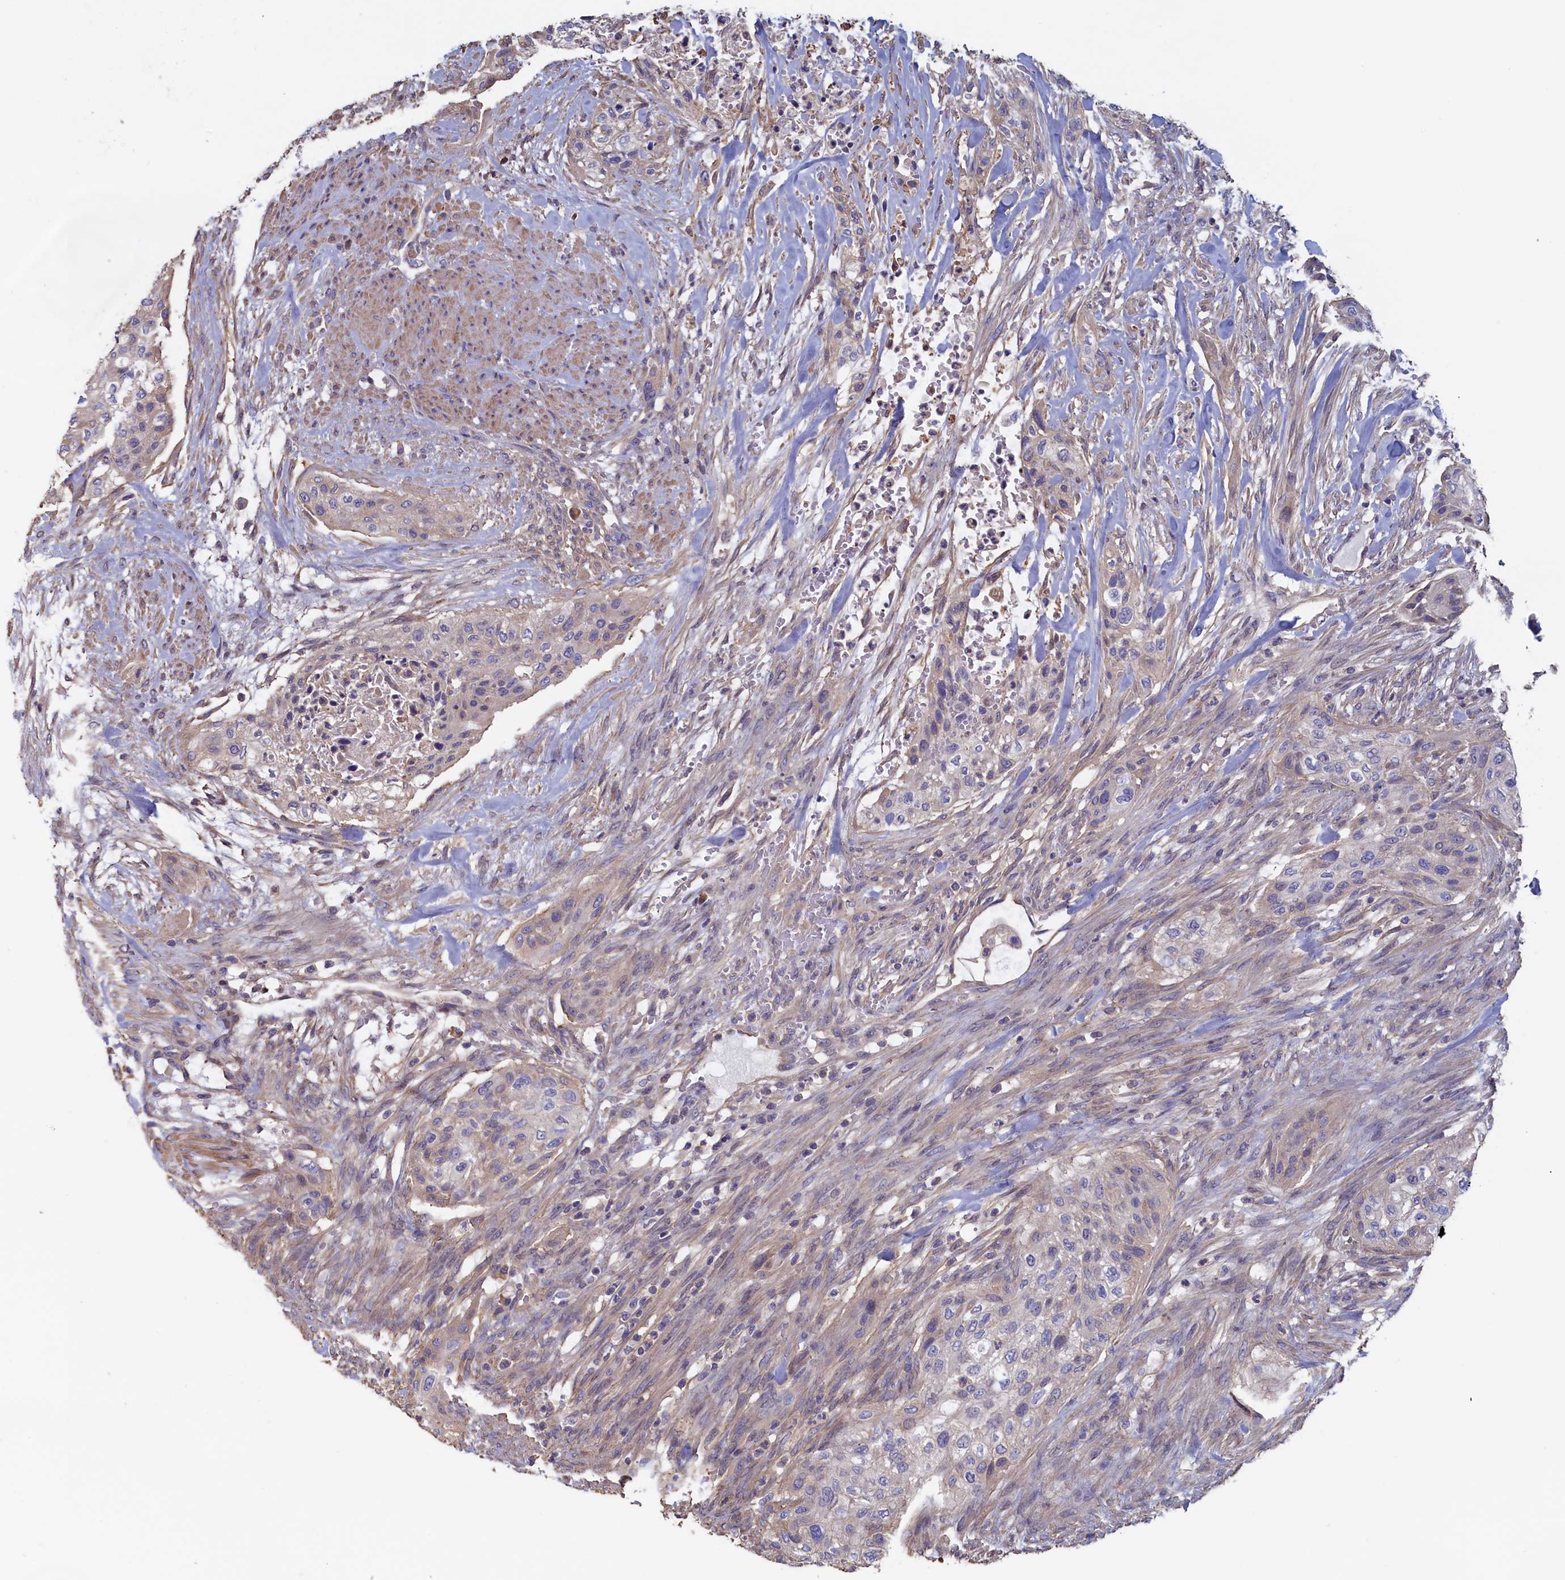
{"staining": {"intensity": "weak", "quantity": "<25%", "location": "cytoplasmic/membranous"}, "tissue": "urothelial cancer", "cell_type": "Tumor cells", "image_type": "cancer", "snomed": [{"axis": "morphology", "description": "Urothelial carcinoma, High grade"}, {"axis": "topography", "description": "Urinary bladder"}], "caption": "There is no significant expression in tumor cells of high-grade urothelial carcinoma.", "gene": "ANKRD2", "patient": {"sex": "male", "age": 35}}